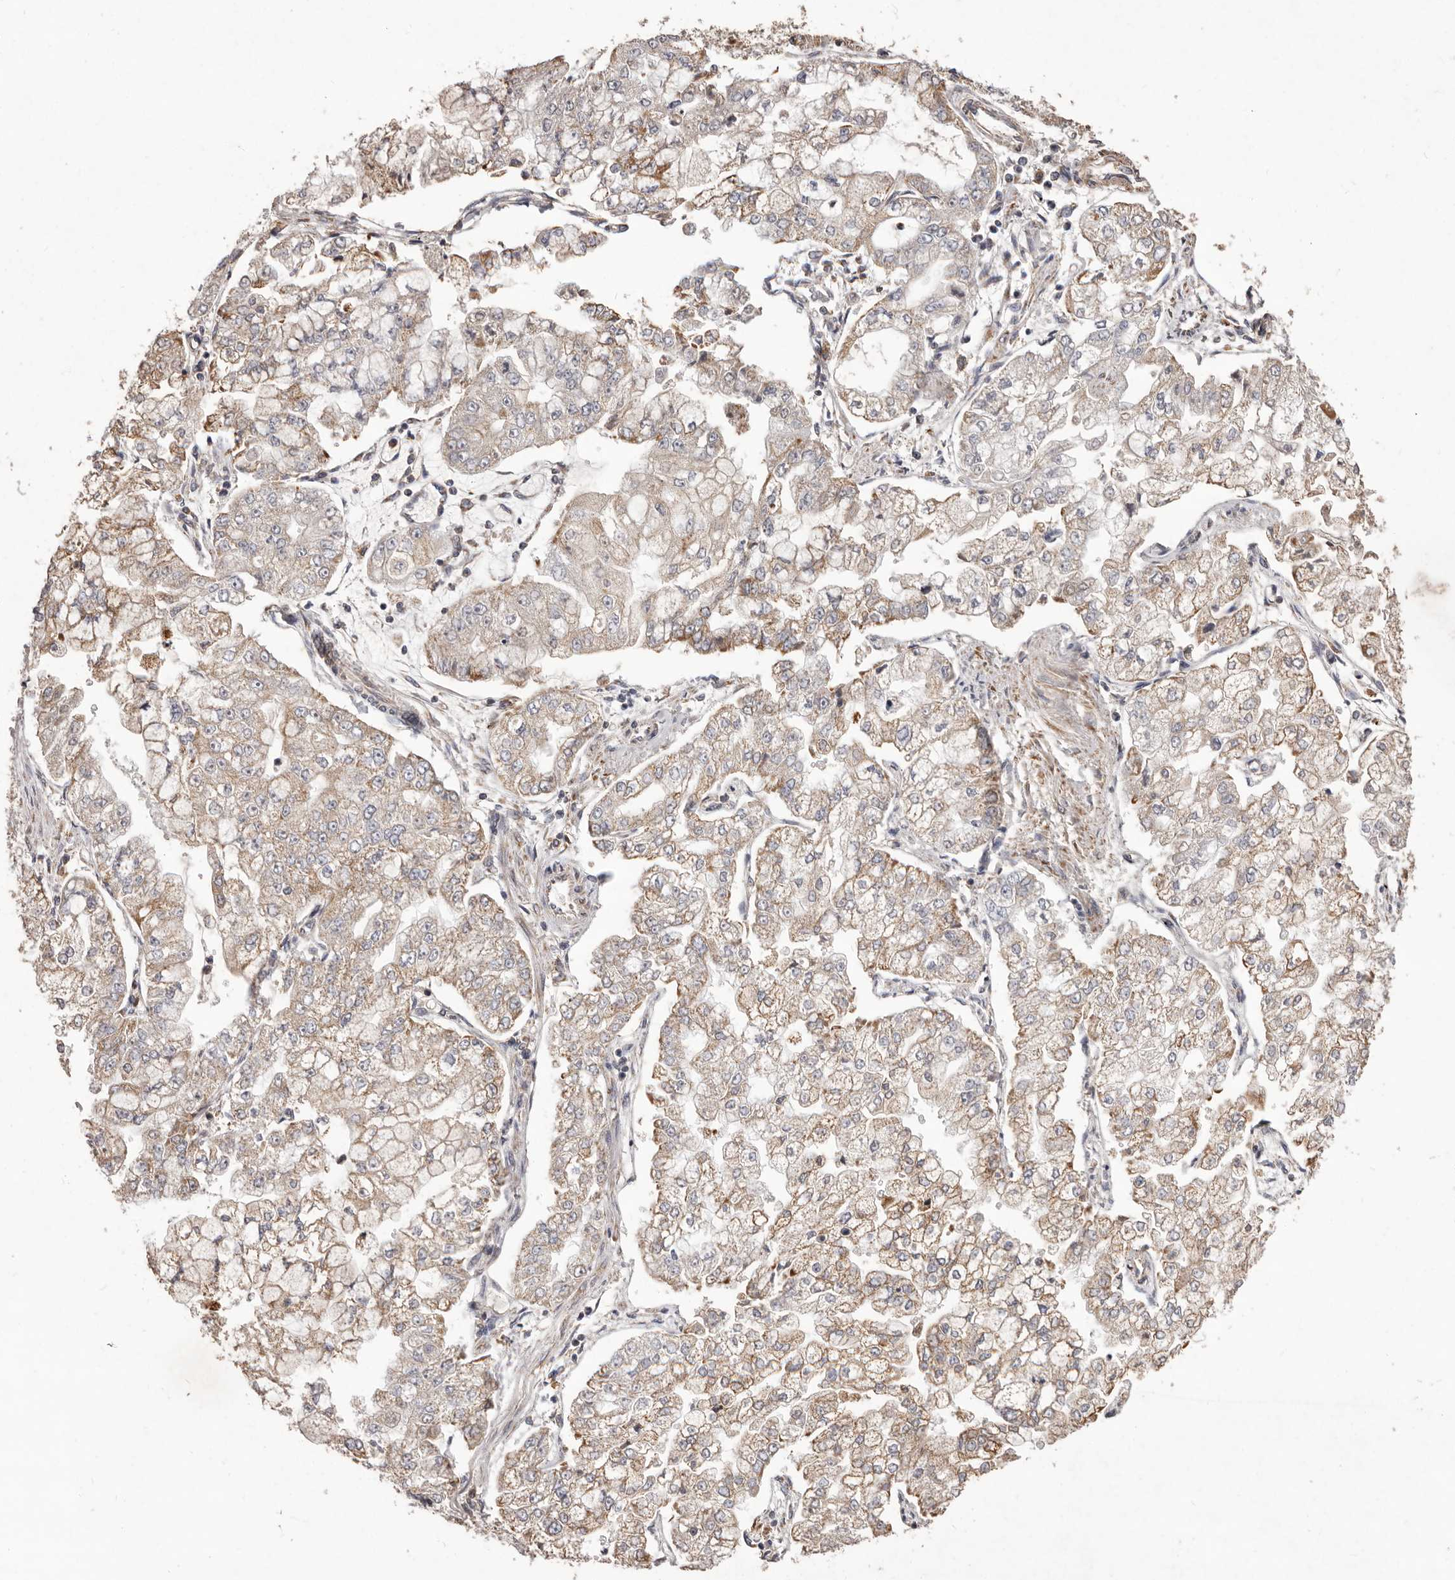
{"staining": {"intensity": "weak", "quantity": ">75%", "location": "cytoplasmic/membranous"}, "tissue": "stomach cancer", "cell_type": "Tumor cells", "image_type": "cancer", "snomed": [{"axis": "morphology", "description": "Adenocarcinoma, NOS"}, {"axis": "topography", "description": "Stomach"}], "caption": "This is an image of IHC staining of stomach cancer (adenocarcinoma), which shows weak expression in the cytoplasmic/membranous of tumor cells.", "gene": "CXCL14", "patient": {"sex": "male", "age": 76}}